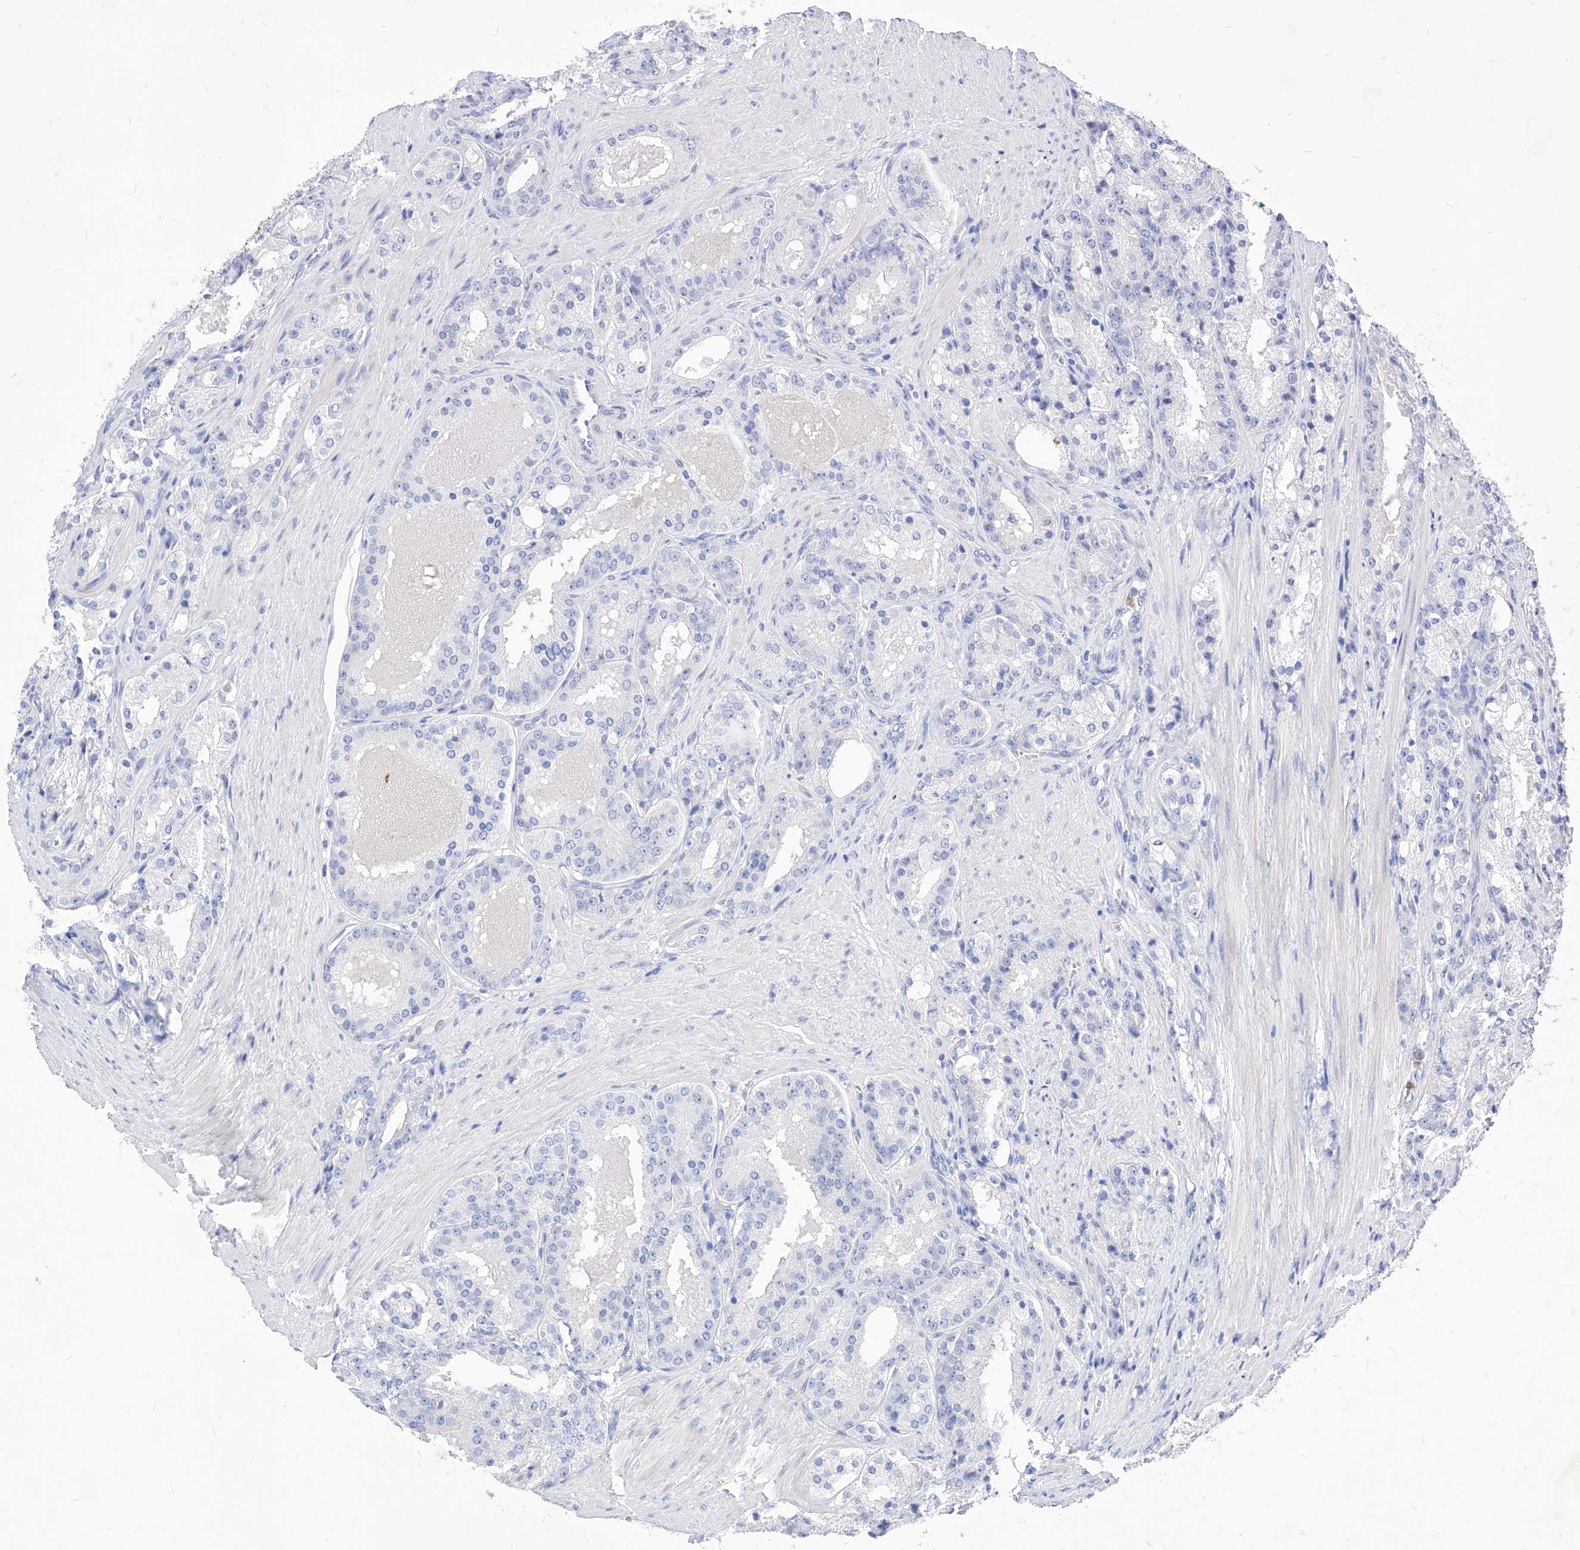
{"staining": {"intensity": "negative", "quantity": "none", "location": "none"}, "tissue": "prostate cancer", "cell_type": "Tumor cells", "image_type": "cancer", "snomed": [{"axis": "morphology", "description": "Adenocarcinoma, High grade"}, {"axis": "topography", "description": "Prostate"}], "caption": "Immunohistochemistry (IHC) histopathology image of neoplastic tissue: human prostate cancer (high-grade adenocarcinoma) stained with DAB displays no significant protein expression in tumor cells.", "gene": "VAX1", "patient": {"sex": "male", "age": 60}}